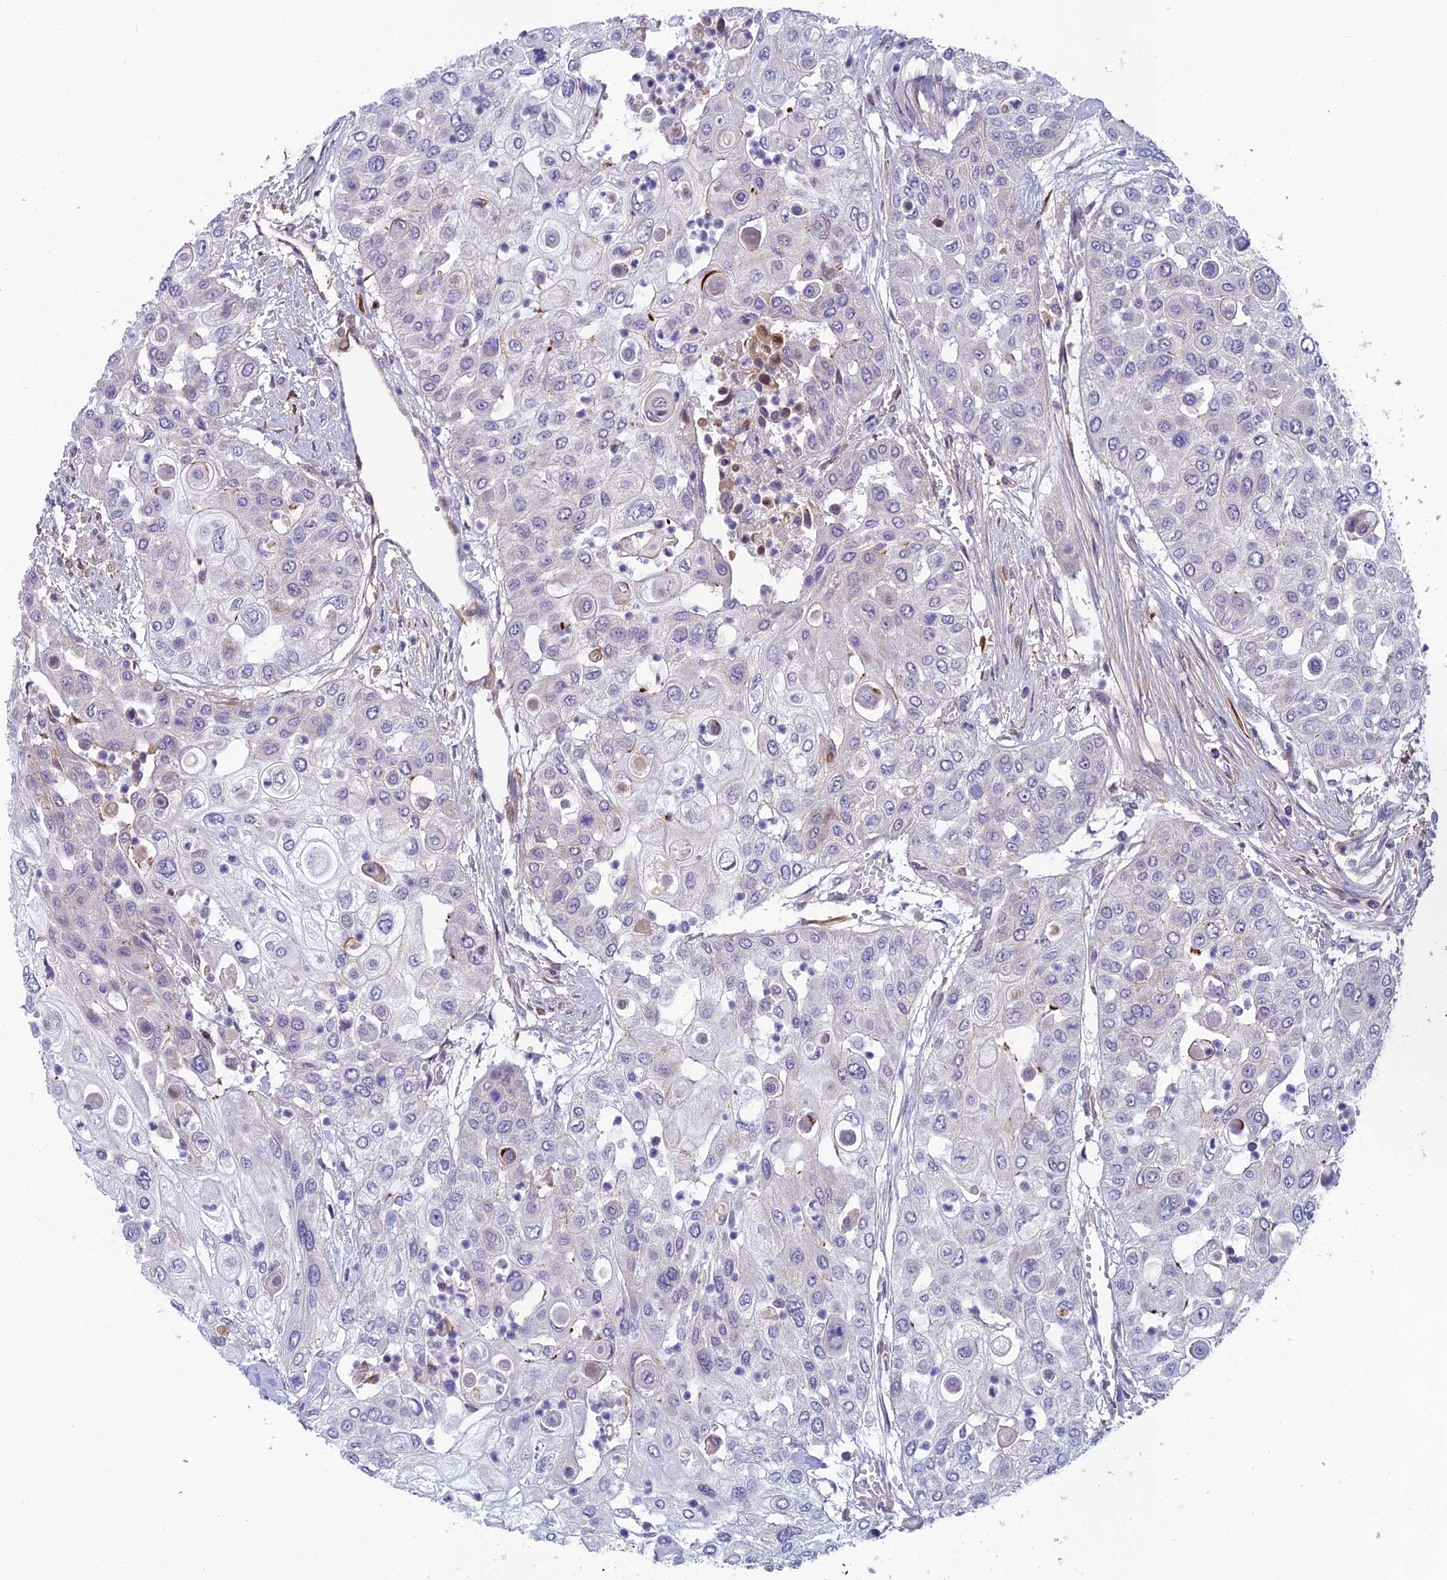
{"staining": {"intensity": "negative", "quantity": "none", "location": "none"}, "tissue": "urothelial cancer", "cell_type": "Tumor cells", "image_type": "cancer", "snomed": [{"axis": "morphology", "description": "Urothelial carcinoma, High grade"}, {"axis": "topography", "description": "Urinary bladder"}], "caption": "A high-resolution image shows immunohistochemistry staining of urothelial carcinoma (high-grade), which reveals no significant staining in tumor cells.", "gene": "FKBPL", "patient": {"sex": "female", "age": 79}}